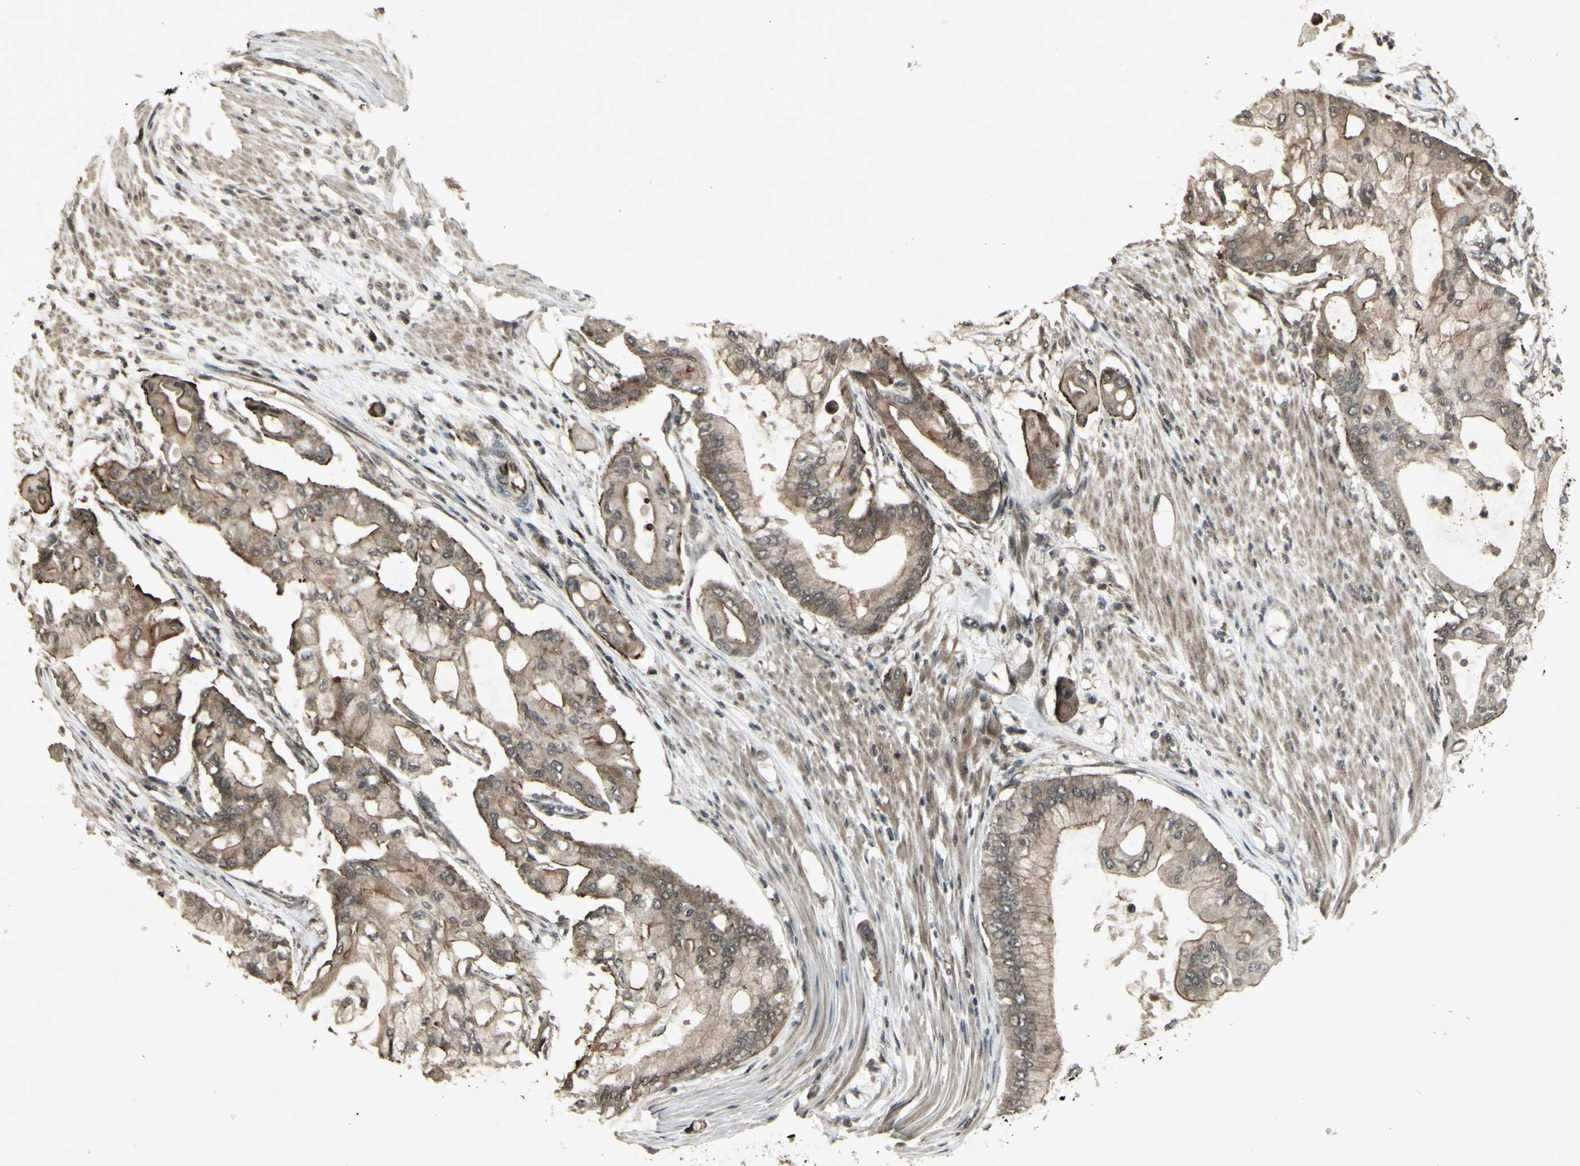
{"staining": {"intensity": "weak", "quantity": ">75%", "location": "cytoplasmic/membranous,nuclear"}, "tissue": "pancreatic cancer", "cell_type": "Tumor cells", "image_type": "cancer", "snomed": [{"axis": "morphology", "description": "Adenocarcinoma, NOS"}, {"axis": "morphology", "description": "Adenocarcinoma, metastatic, NOS"}, {"axis": "topography", "description": "Lymph node"}, {"axis": "topography", "description": "Pancreas"}, {"axis": "topography", "description": "Duodenum"}], "caption": "Metastatic adenocarcinoma (pancreatic) stained for a protein reveals weak cytoplasmic/membranous and nuclear positivity in tumor cells.", "gene": "BLNK", "patient": {"sex": "female", "age": 64}}